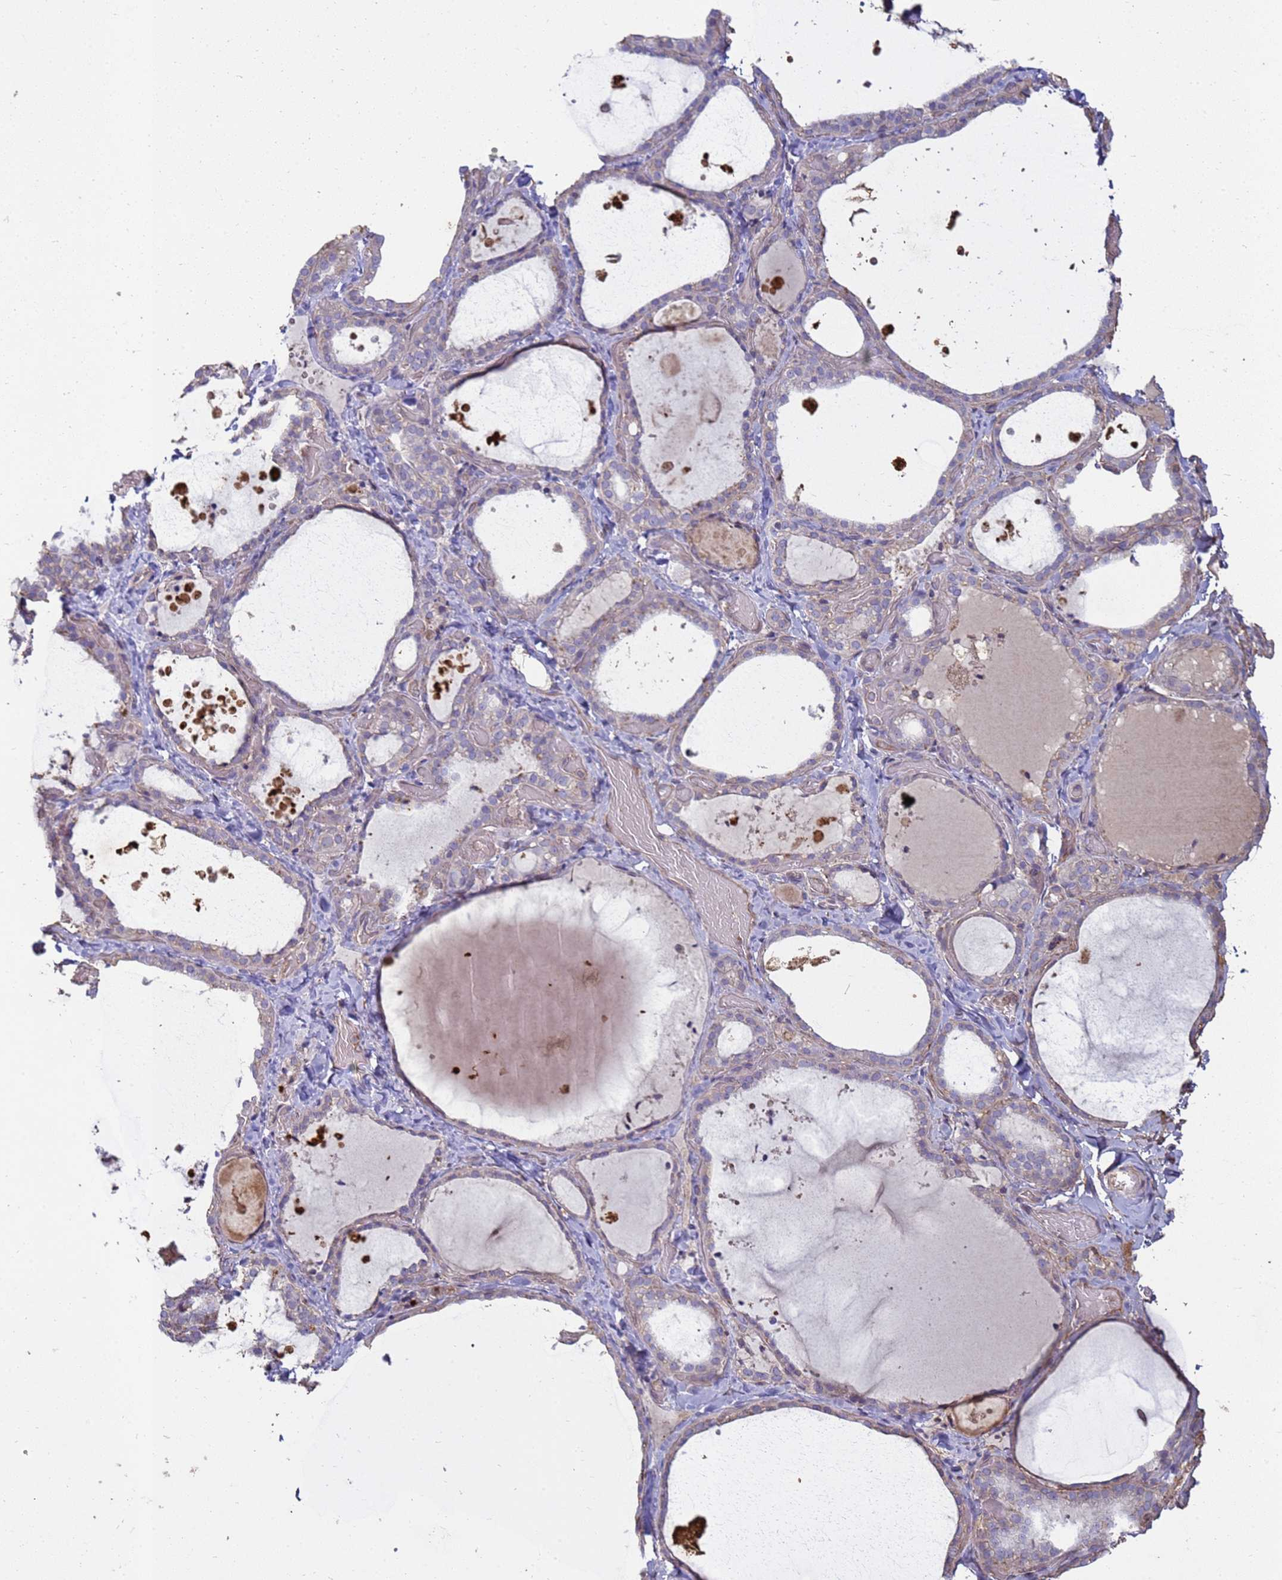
{"staining": {"intensity": "weak", "quantity": "<25%", "location": "cytoplasmic/membranous"}, "tissue": "thyroid gland", "cell_type": "Glandular cells", "image_type": "normal", "snomed": [{"axis": "morphology", "description": "Normal tissue, NOS"}, {"axis": "topography", "description": "Thyroid gland"}], "caption": "The photomicrograph reveals no significant positivity in glandular cells of thyroid gland. The staining was performed using DAB (3,3'-diaminobenzidine) to visualize the protein expression in brown, while the nuclei were stained in blue with hematoxylin (Magnification: 20x).", "gene": "SGIP1", "patient": {"sex": "female", "age": 44}}